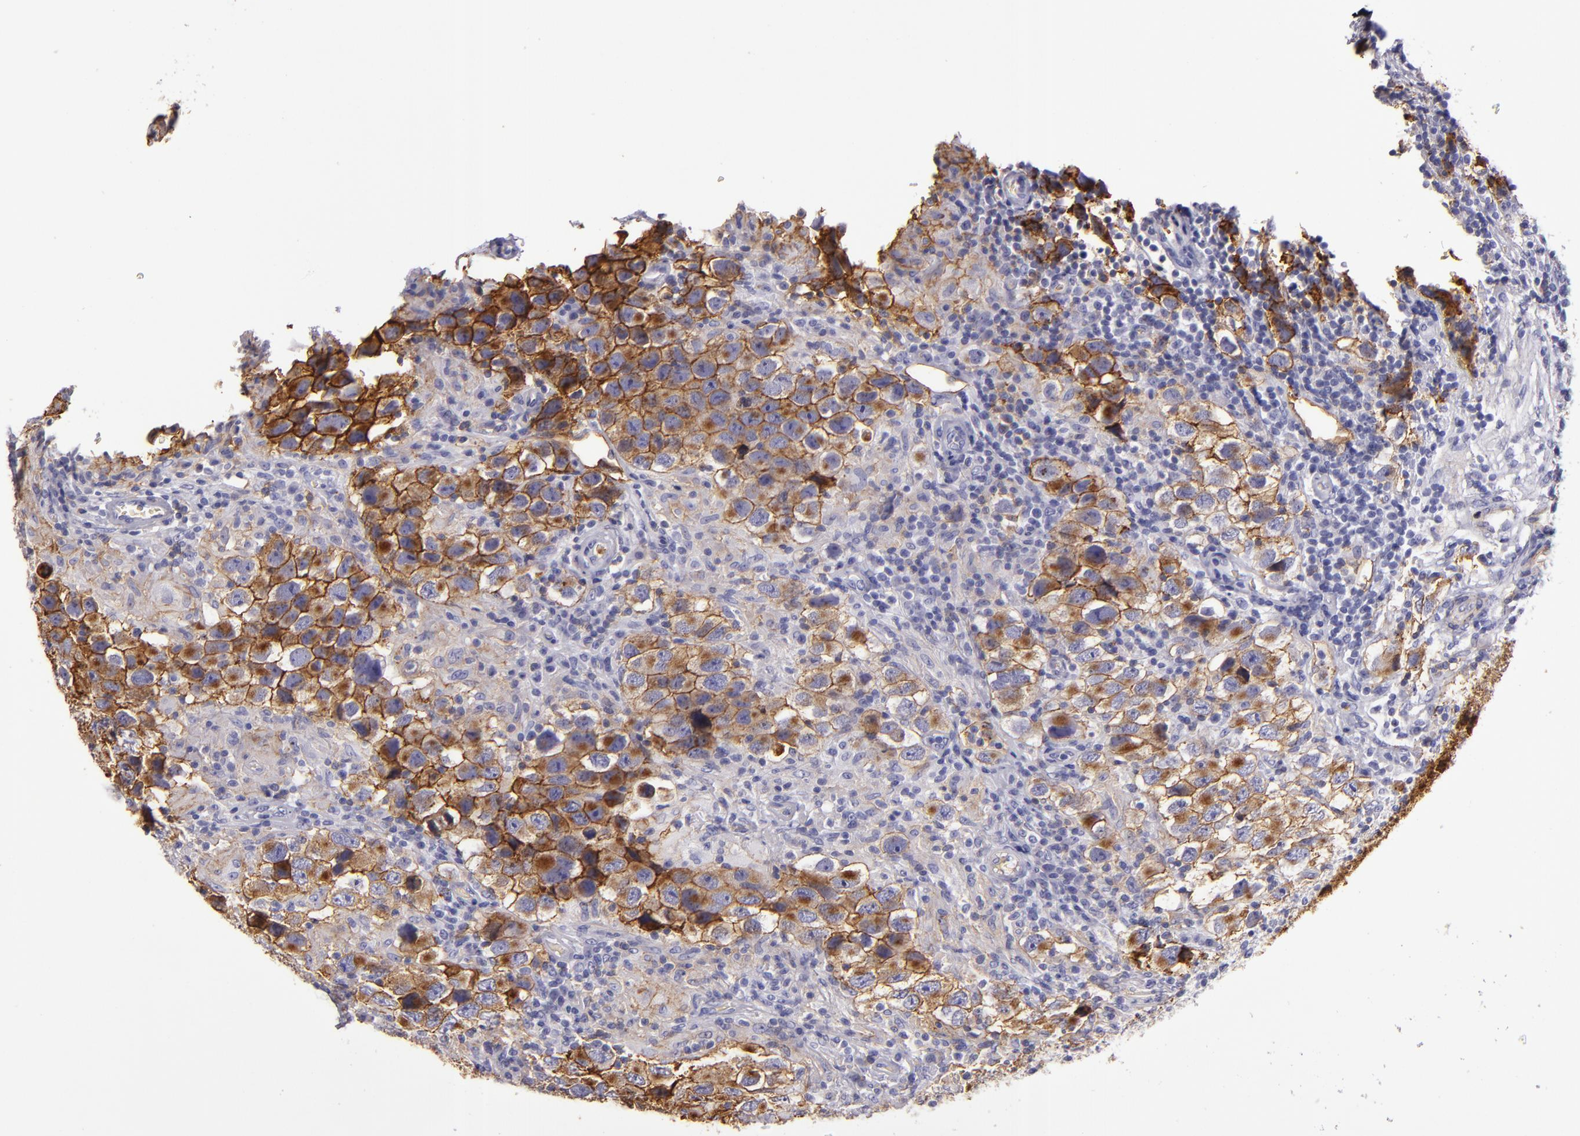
{"staining": {"intensity": "strong", "quantity": ">75%", "location": "cytoplasmic/membranous"}, "tissue": "testis cancer", "cell_type": "Tumor cells", "image_type": "cancer", "snomed": [{"axis": "morphology", "description": "Carcinoma, Embryonal, NOS"}, {"axis": "topography", "description": "Testis"}], "caption": "Immunohistochemical staining of testis cancer displays high levels of strong cytoplasmic/membranous staining in approximately >75% of tumor cells.", "gene": "CD9", "patient": {"sex": "male", "age": 21}}